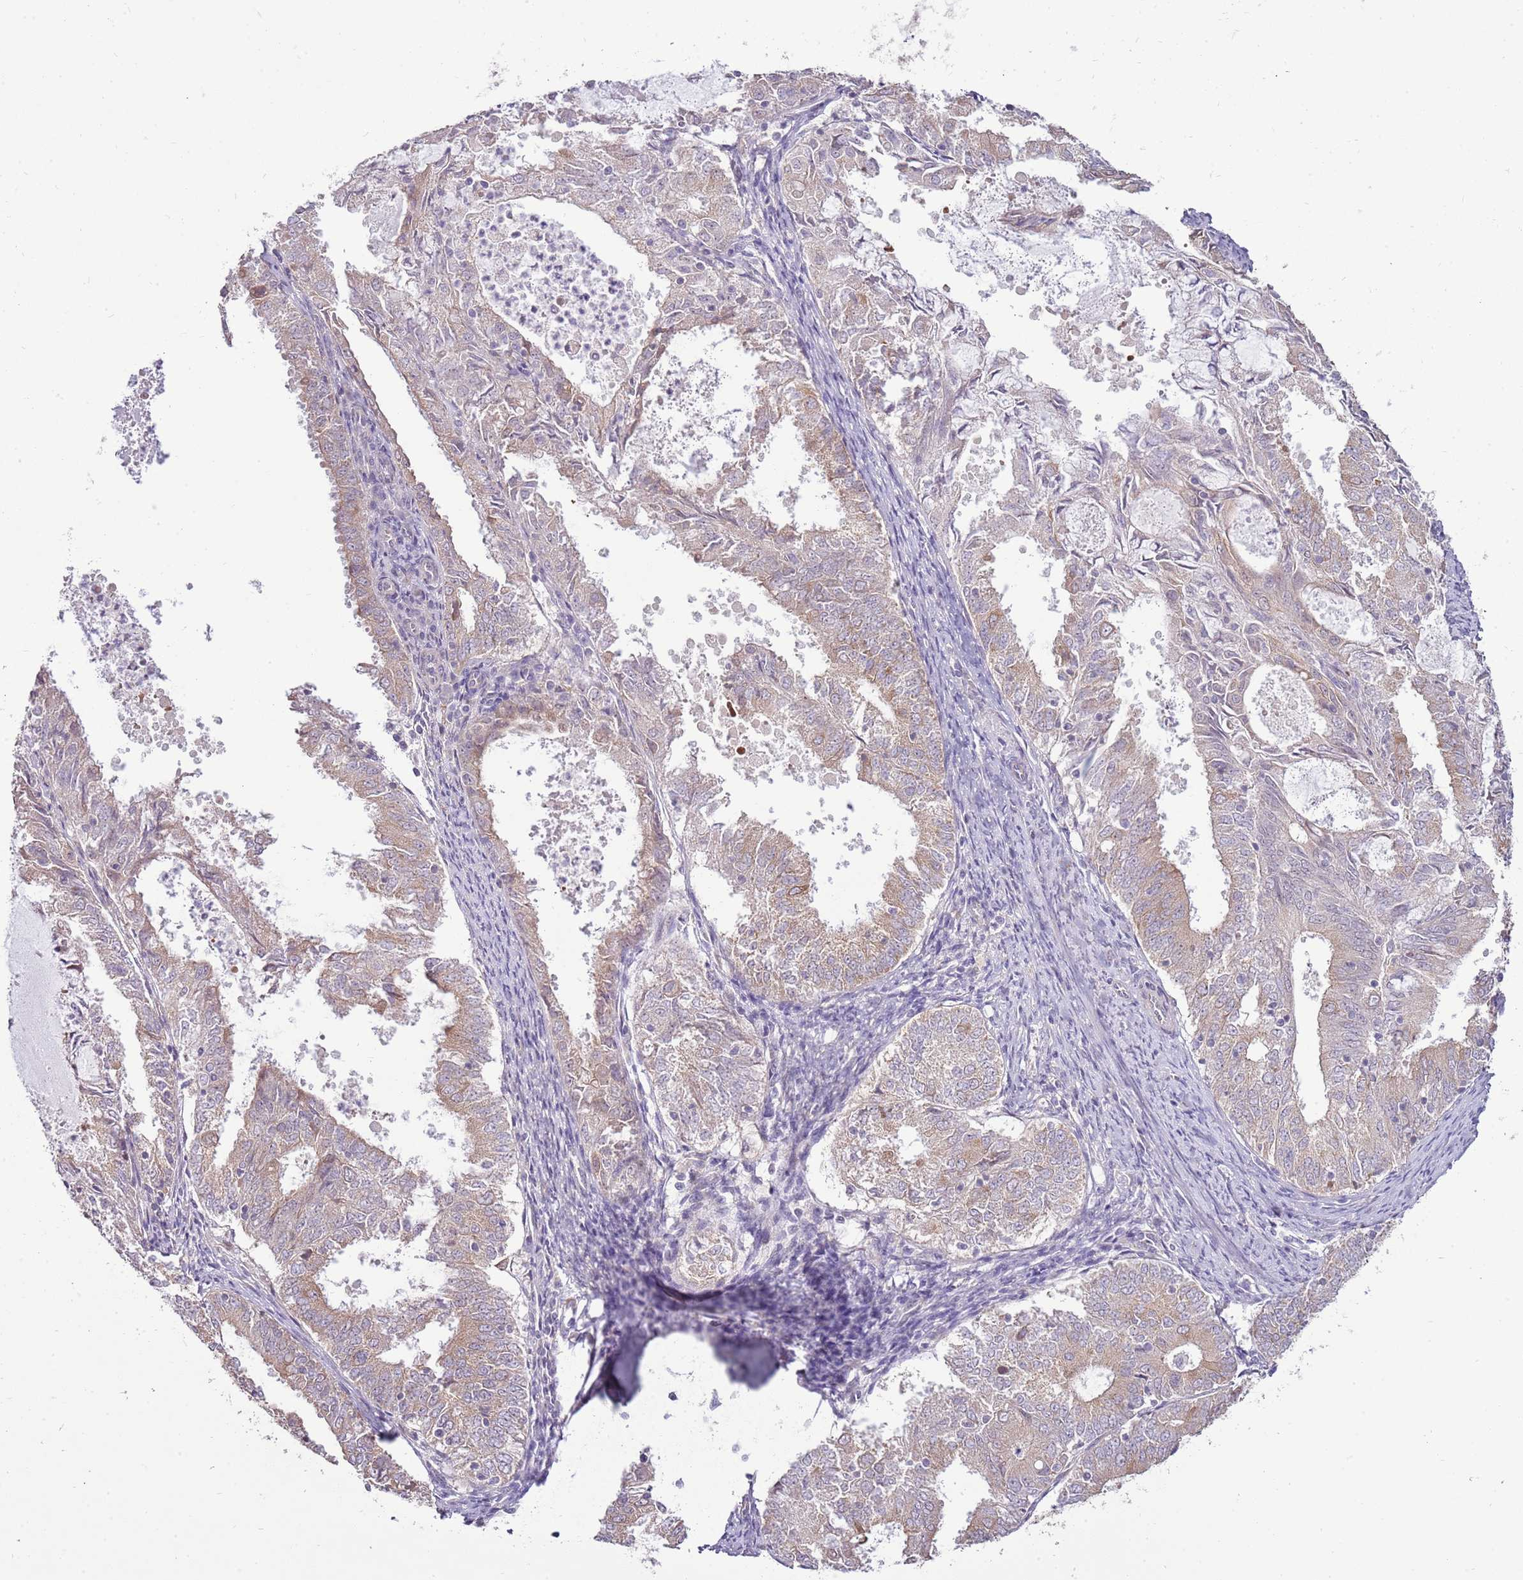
{"staining": {"intensity": "weak", "quantity": ">75%", "location": "cytoplasmic/membranous"}, "tissue": "endometrial cancer", "cell_type": "Tumor cells", "image_type": "cancer", "snomed": [{"axis": "morphology", "description": "Adenocarcinoma, NOS"}, {"axis": "topography", "description": "Endometrium"}], "caption": "Immunohistochemical staining of human adenocarcinoma (endometrial) reveals low levels of weak cytoplasmic/membranous protein positivity in about >75% of tumor cells.", "gene": "UGGT2", "patient": {"sex": "female", "age": 57}}